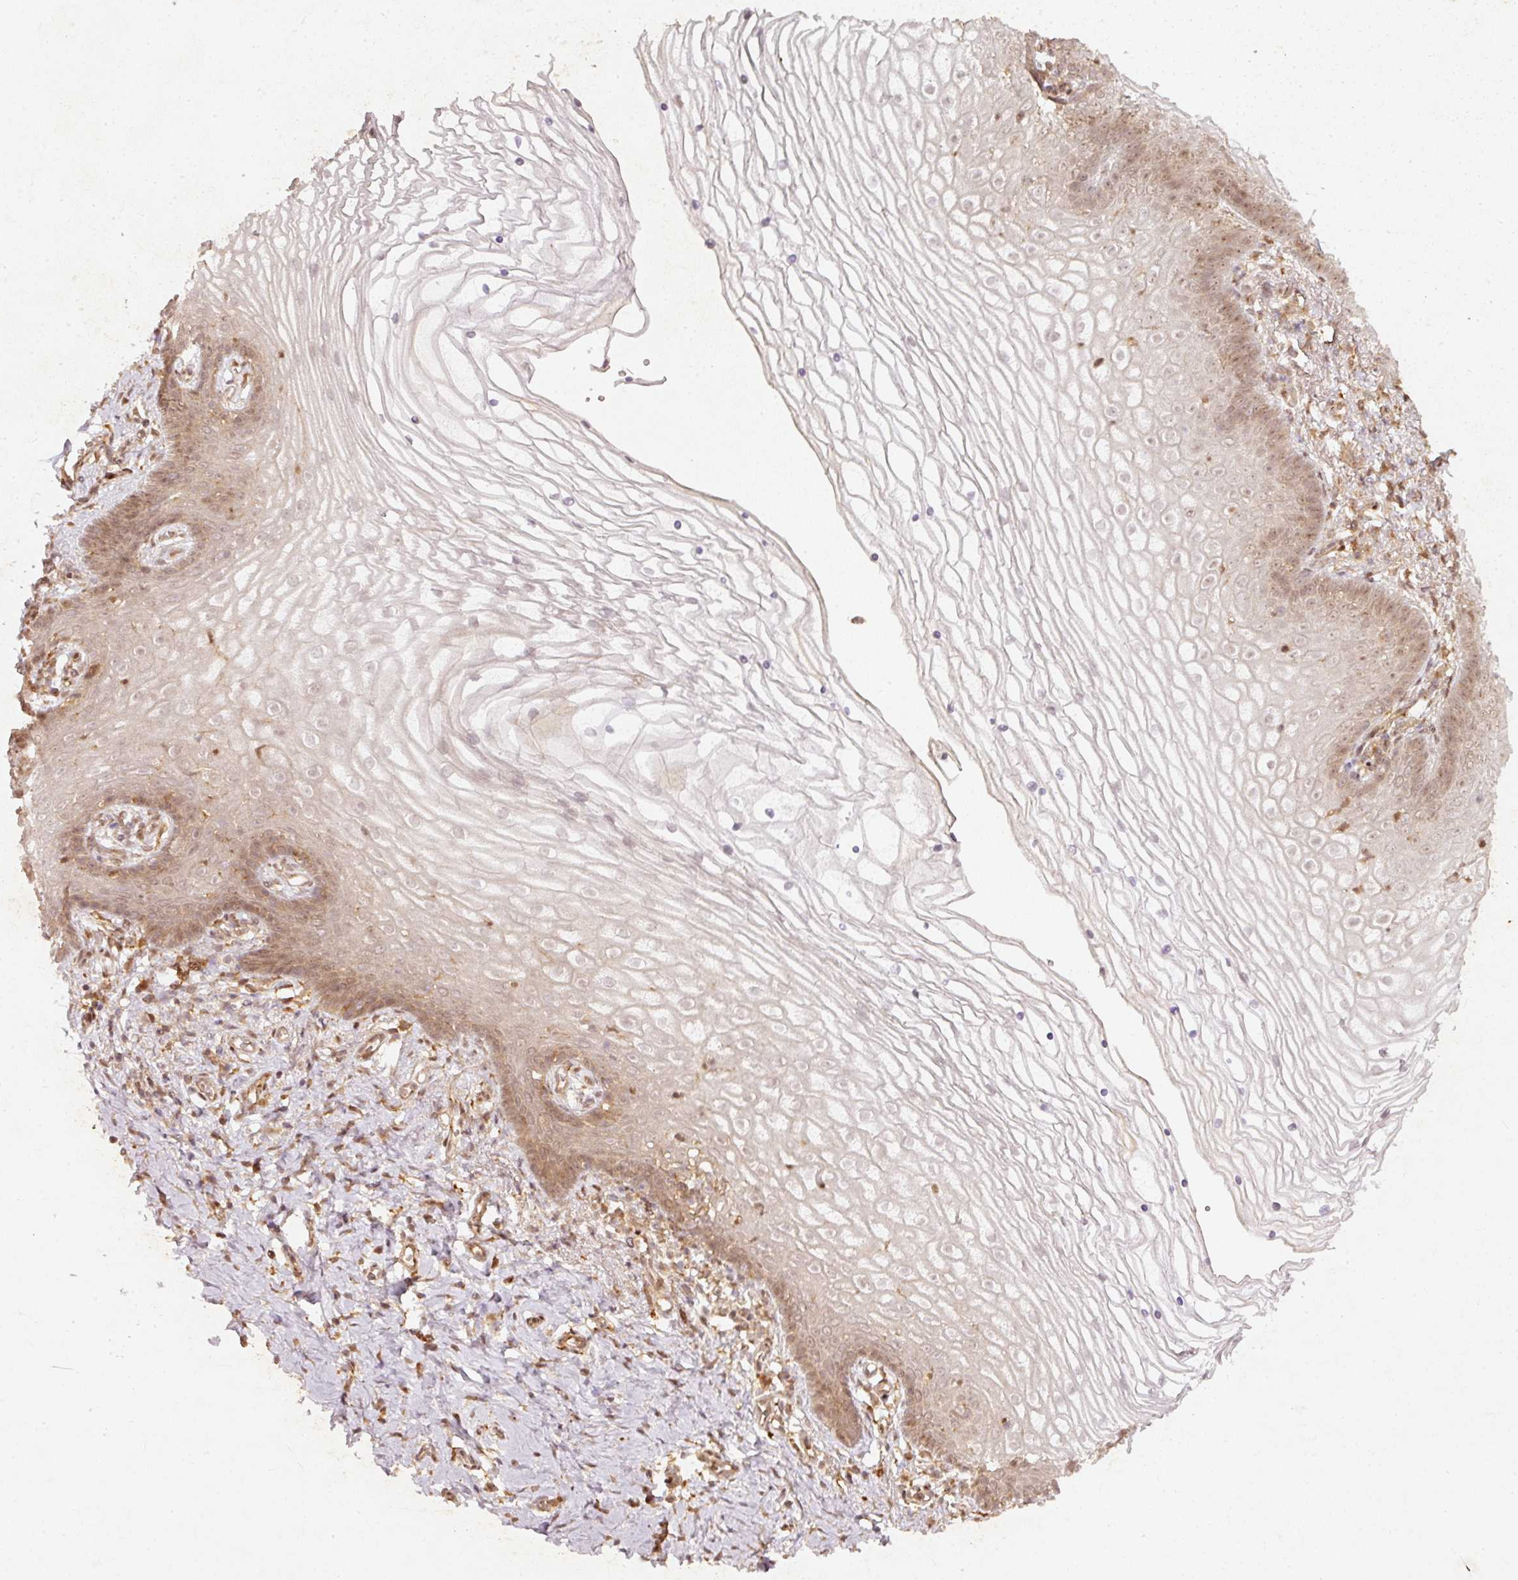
{"staining": {"intensity": "moderate", "quantity": "25%-75%", "location": "cytoplasmic/membranous,nuclear"}, "tissue": "vagina", "cell_type": "Squamous epithelial cells", "image_type": "normal", "snomed": [{"axis": "morphology", "description": "Normal tissue, NOS"}, {"axis": "topography", "description": "Vagina"}], "caption": "An immunohistochemistry (IHC) photomicrograph of benign tissue is shown. Protein staining in brown shows moderate cytoplasmic/membranous,nuclear positivity in vagina within squamous epithelial cells.", "gene": "ZNF580", "patient": {"sex": "female", "age": 56}}